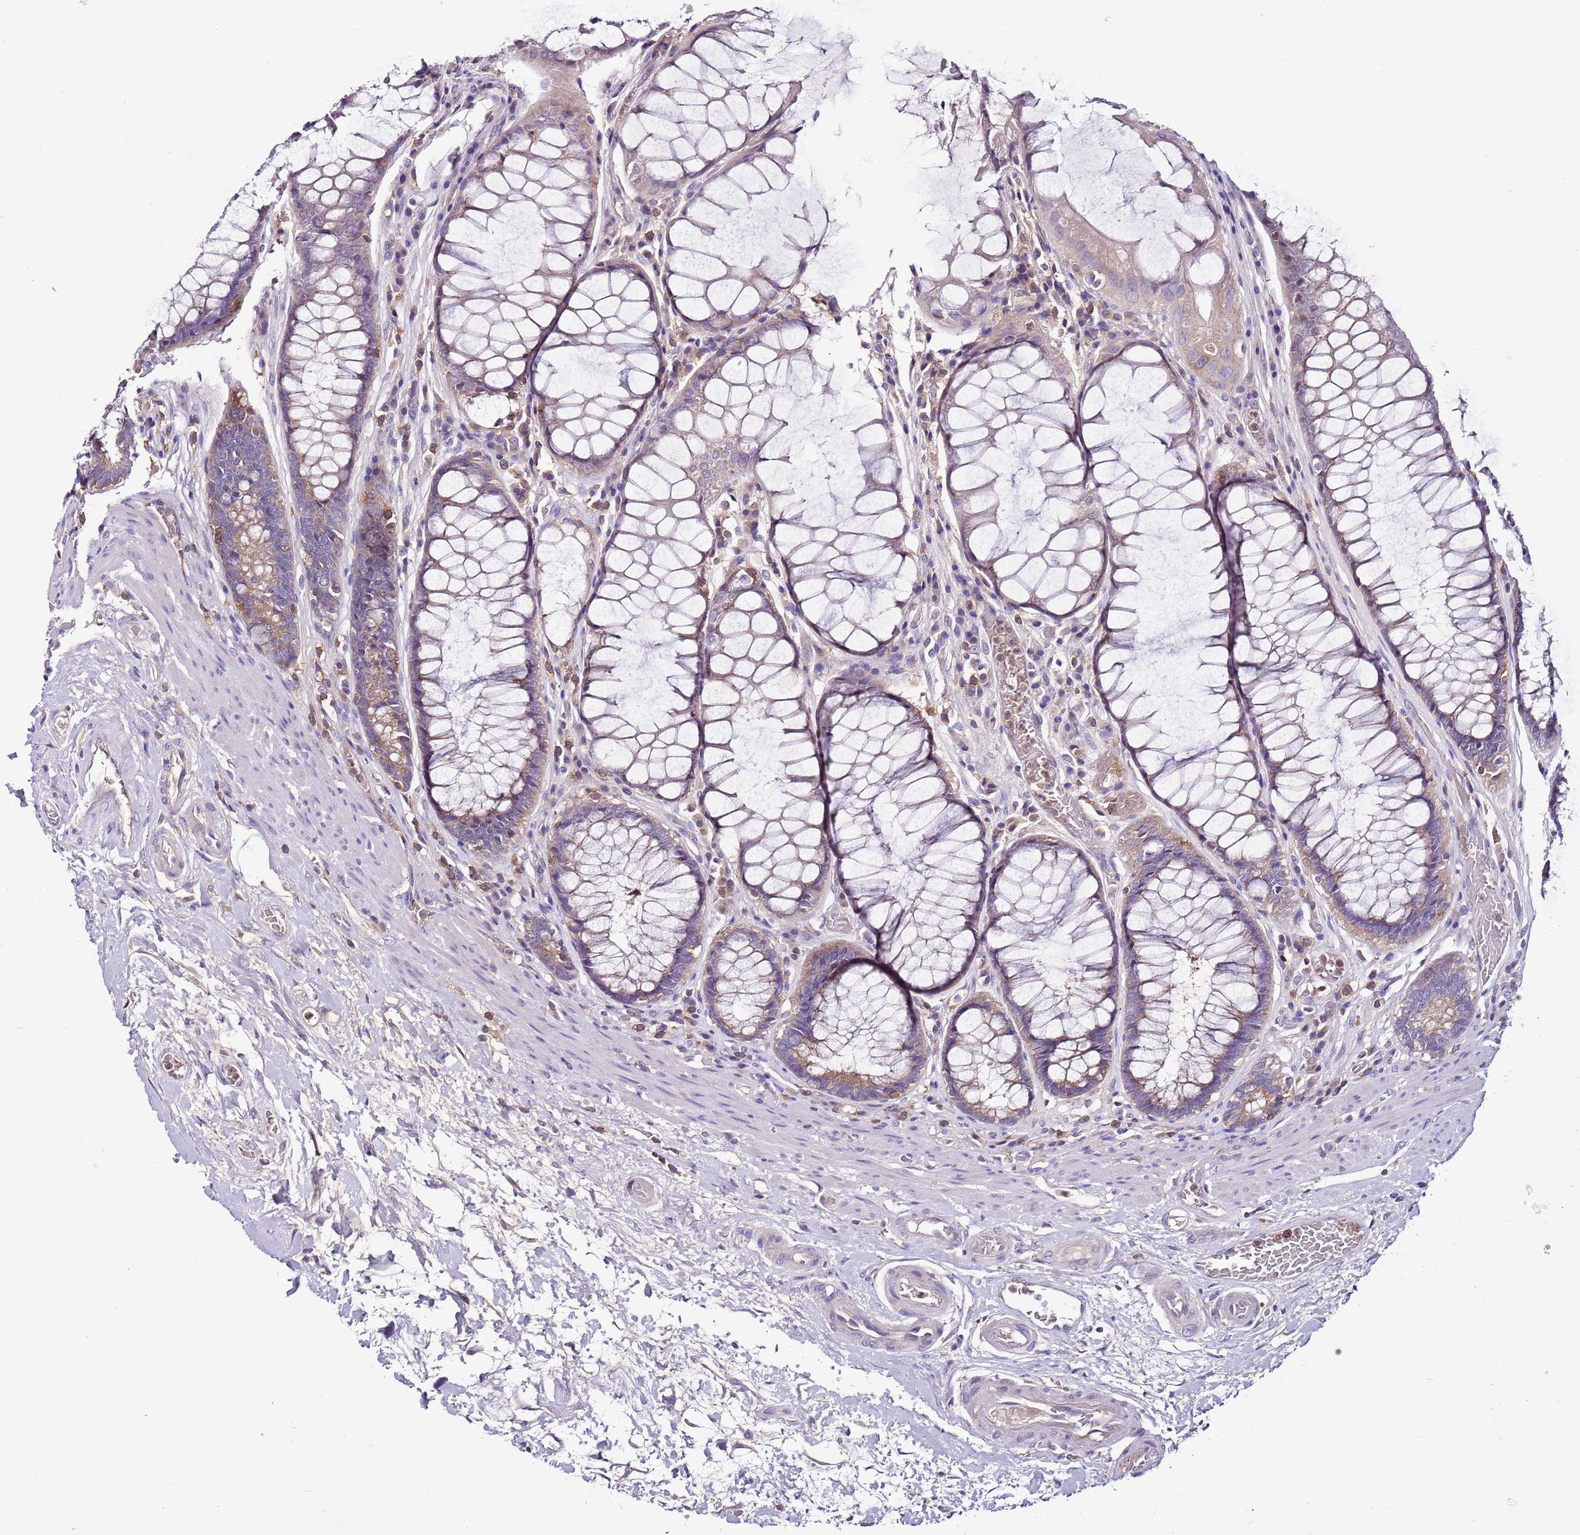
{"staining": {"intensity": "weak", "quantity": ">75%", "location": "cytoplasmic/membranous"}, "tissue": "rectum", "cell_type": "Glandular cells", "image_type": "normal", "snomed": [{"axis": "morphology", "description": "Normal tissue, NOS"}, {"axis": "topography", "description": "Rectum"}], "caption": "The image displays immunohistochemical staining of normal rectum. There is weak cytoplasmic/membranous staining is seen in about >75% of glandular cells.", "gene": "IGIP", "patient": {"sex": "male", "age": 64}}